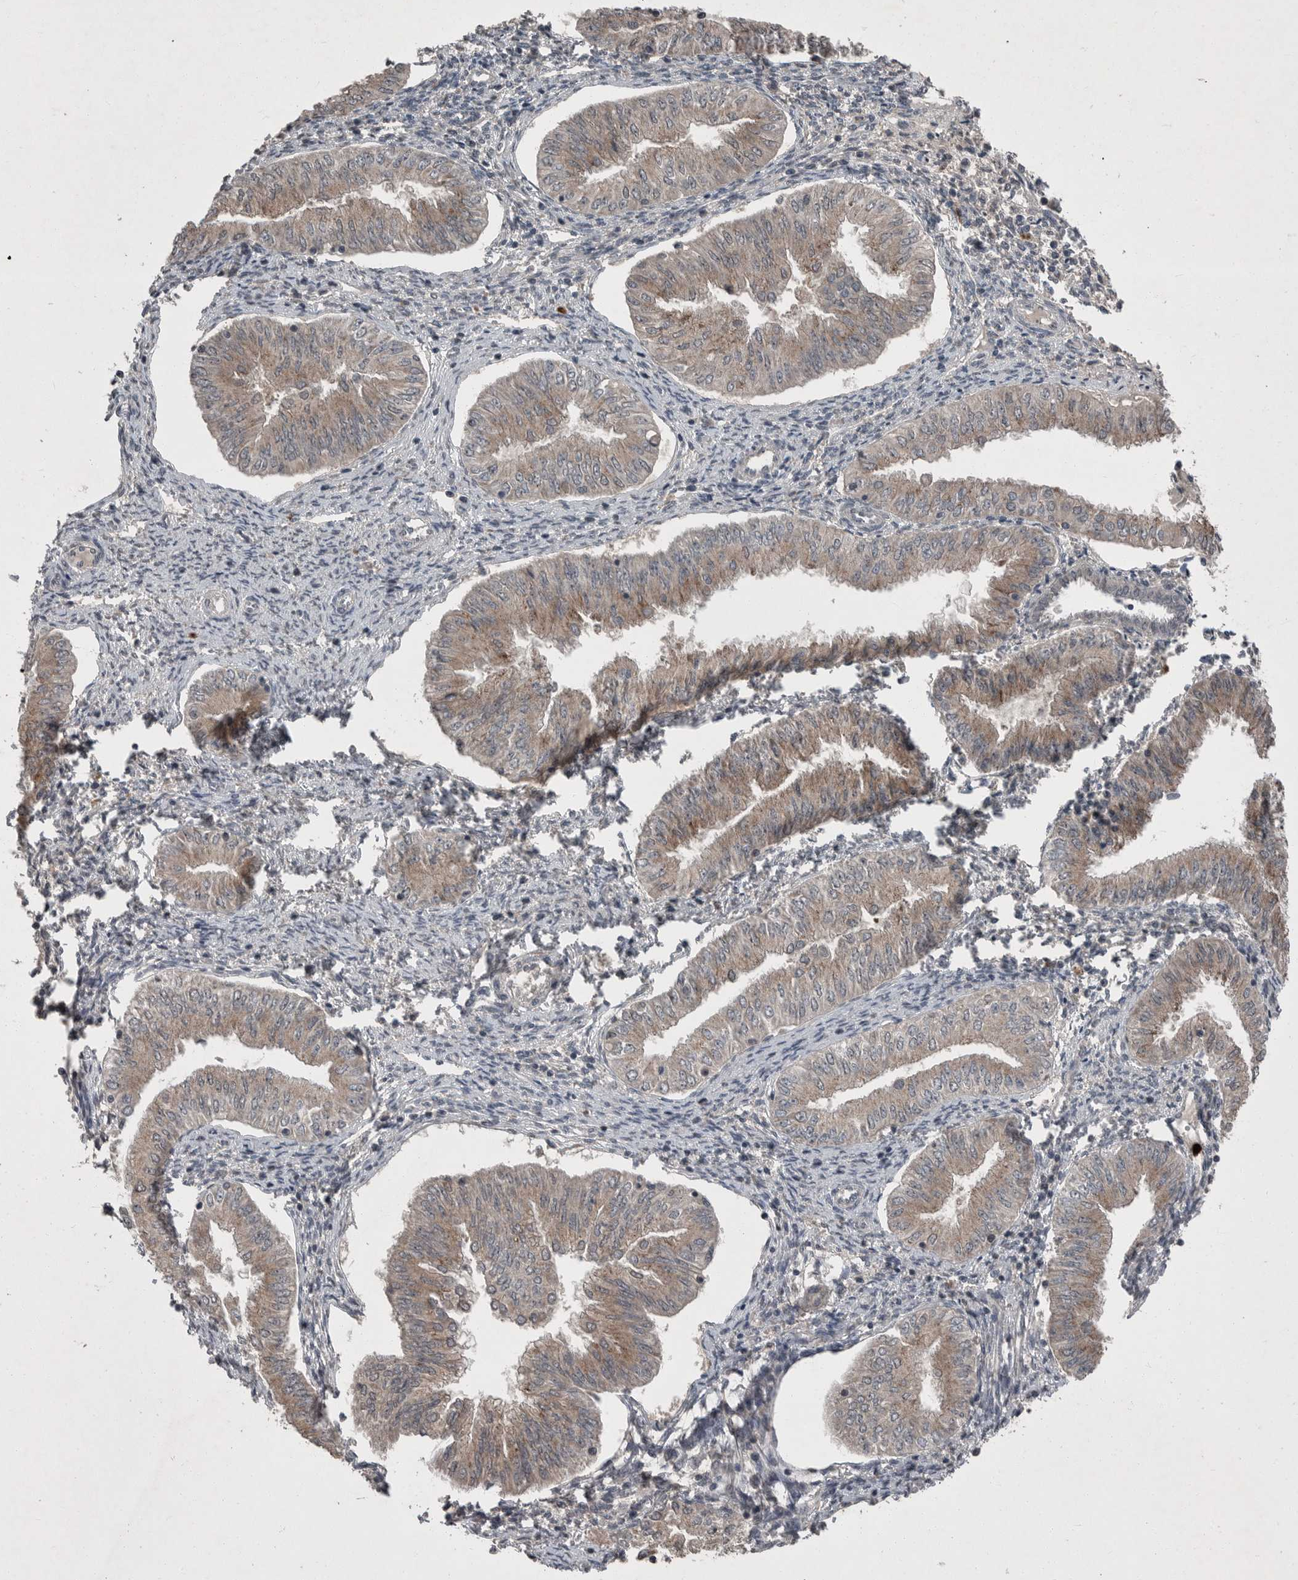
{"staining": {"intensity": "weak", "quantity": ">75%", "location": "cytoplasmic/membranous"}, "tissue": "endometrial cancer", "cell_type": "Tumor cells", "image_type": "cancer", "snomed": [{"axis": "morphology", "description": "Normal tissue, NOS"}, {"axis": "morphology", "description": "Adenocarcinoma, NOS"}, {"axis": "topography", "description": "Endometrium"}], "caption": "This histopathology image exhibits immunohistochemistry staining of endometrial adenocarcinoma, with low weak cytoplasmic/membranous positivity in about >75% of tumor cells.", "gene": "SCP2", "patient": {"sex": "female", "age": 53}}